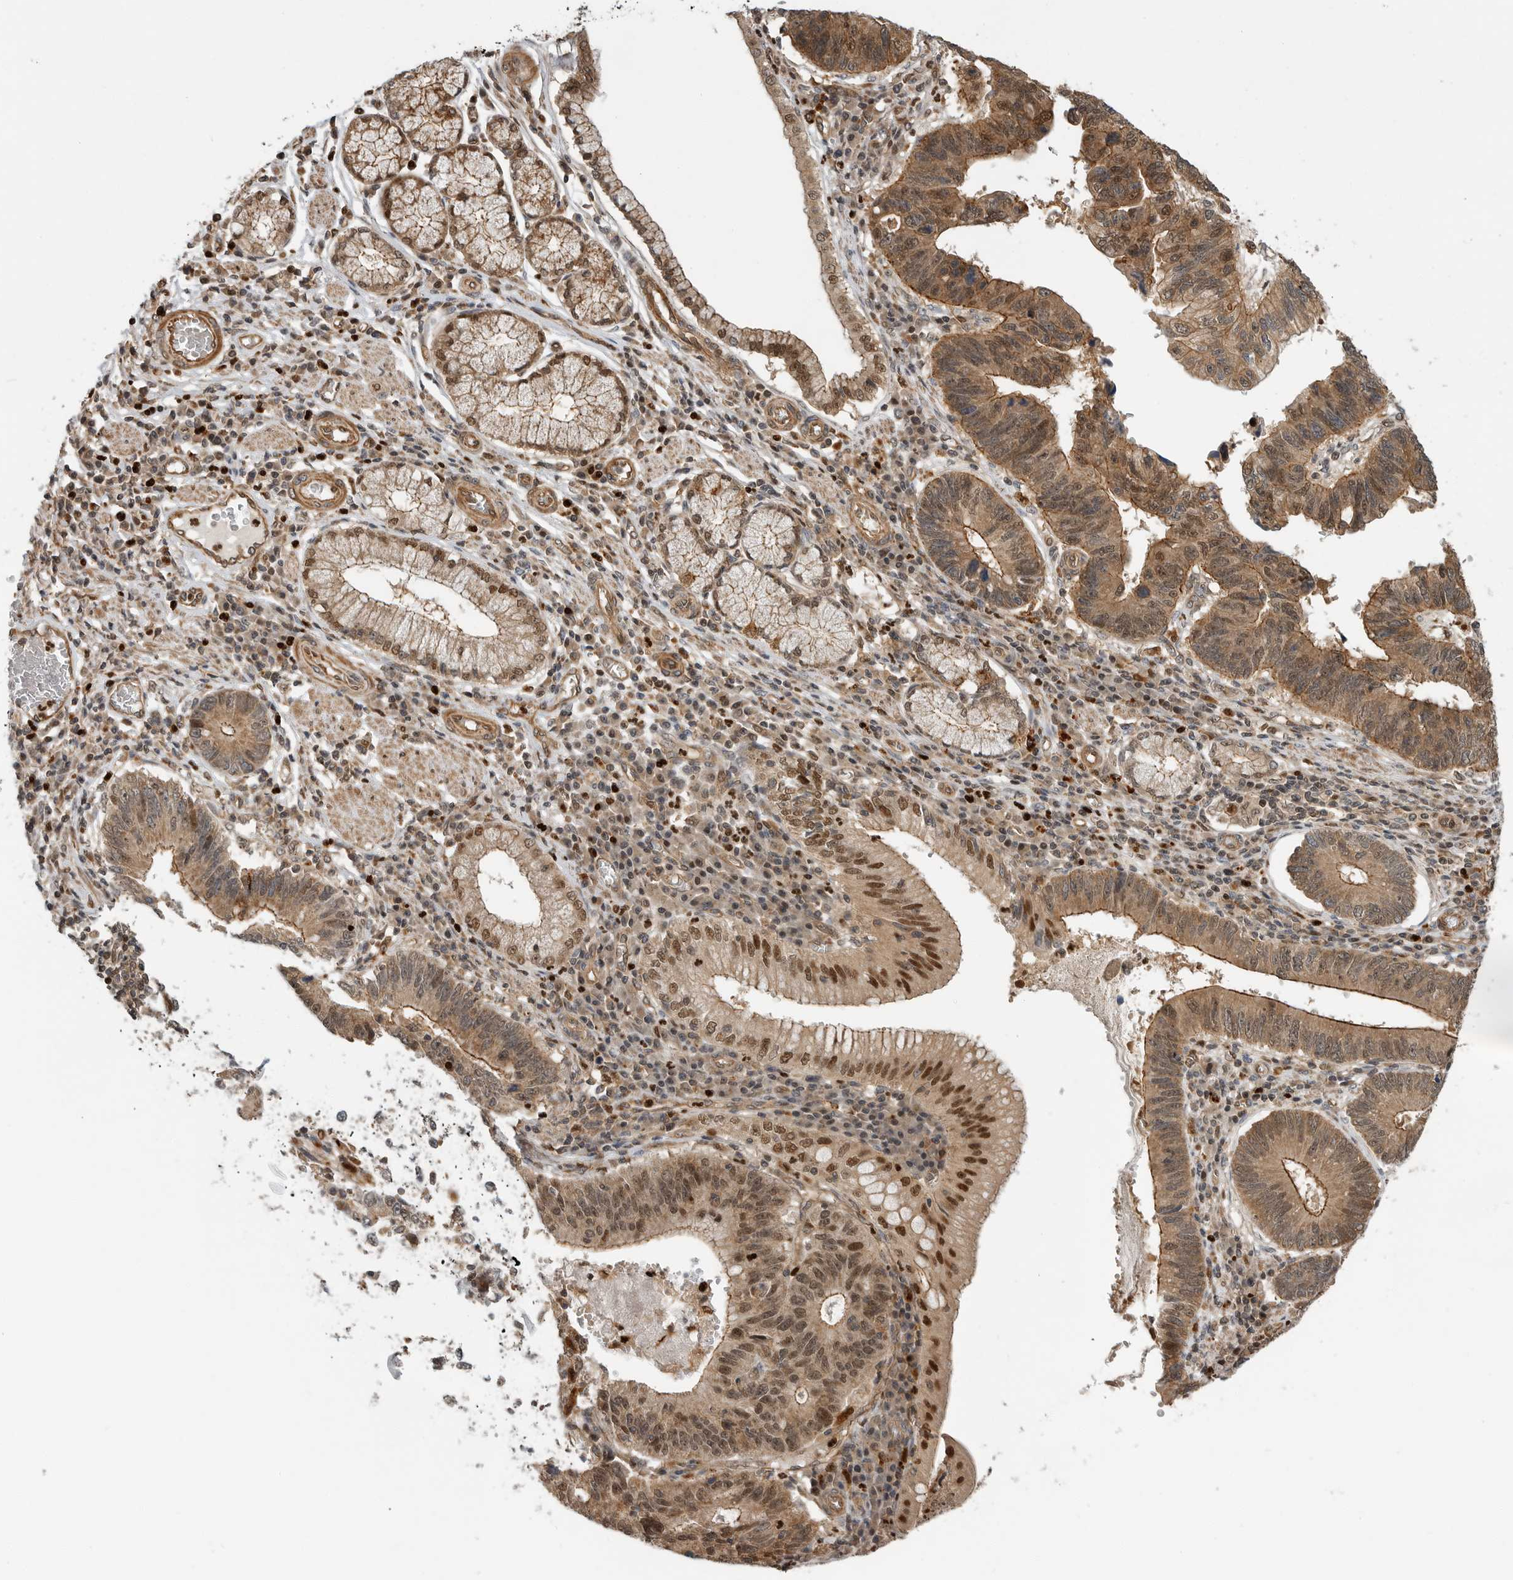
{"staining": {"intensity": "moderate", "quantity": ">75%", "location": "cytoplasmic/membranous,nuclear"}, "tissue": "stomach cancer", "cell_type": "Tumor cells", "image_type": "cancer", "snomed": [{"axis": "morphology", "description": "Adenocarcinoma, NOS"}, {"axis": "topography", "description": "Stomach"}], "caption": "Stomach cancer (adenocarcinoma) stained with a protein marker exhibits moderate staining in tumor cells.", "gene": "STRAP", "patient": {"sex": "male", "age": 59}}